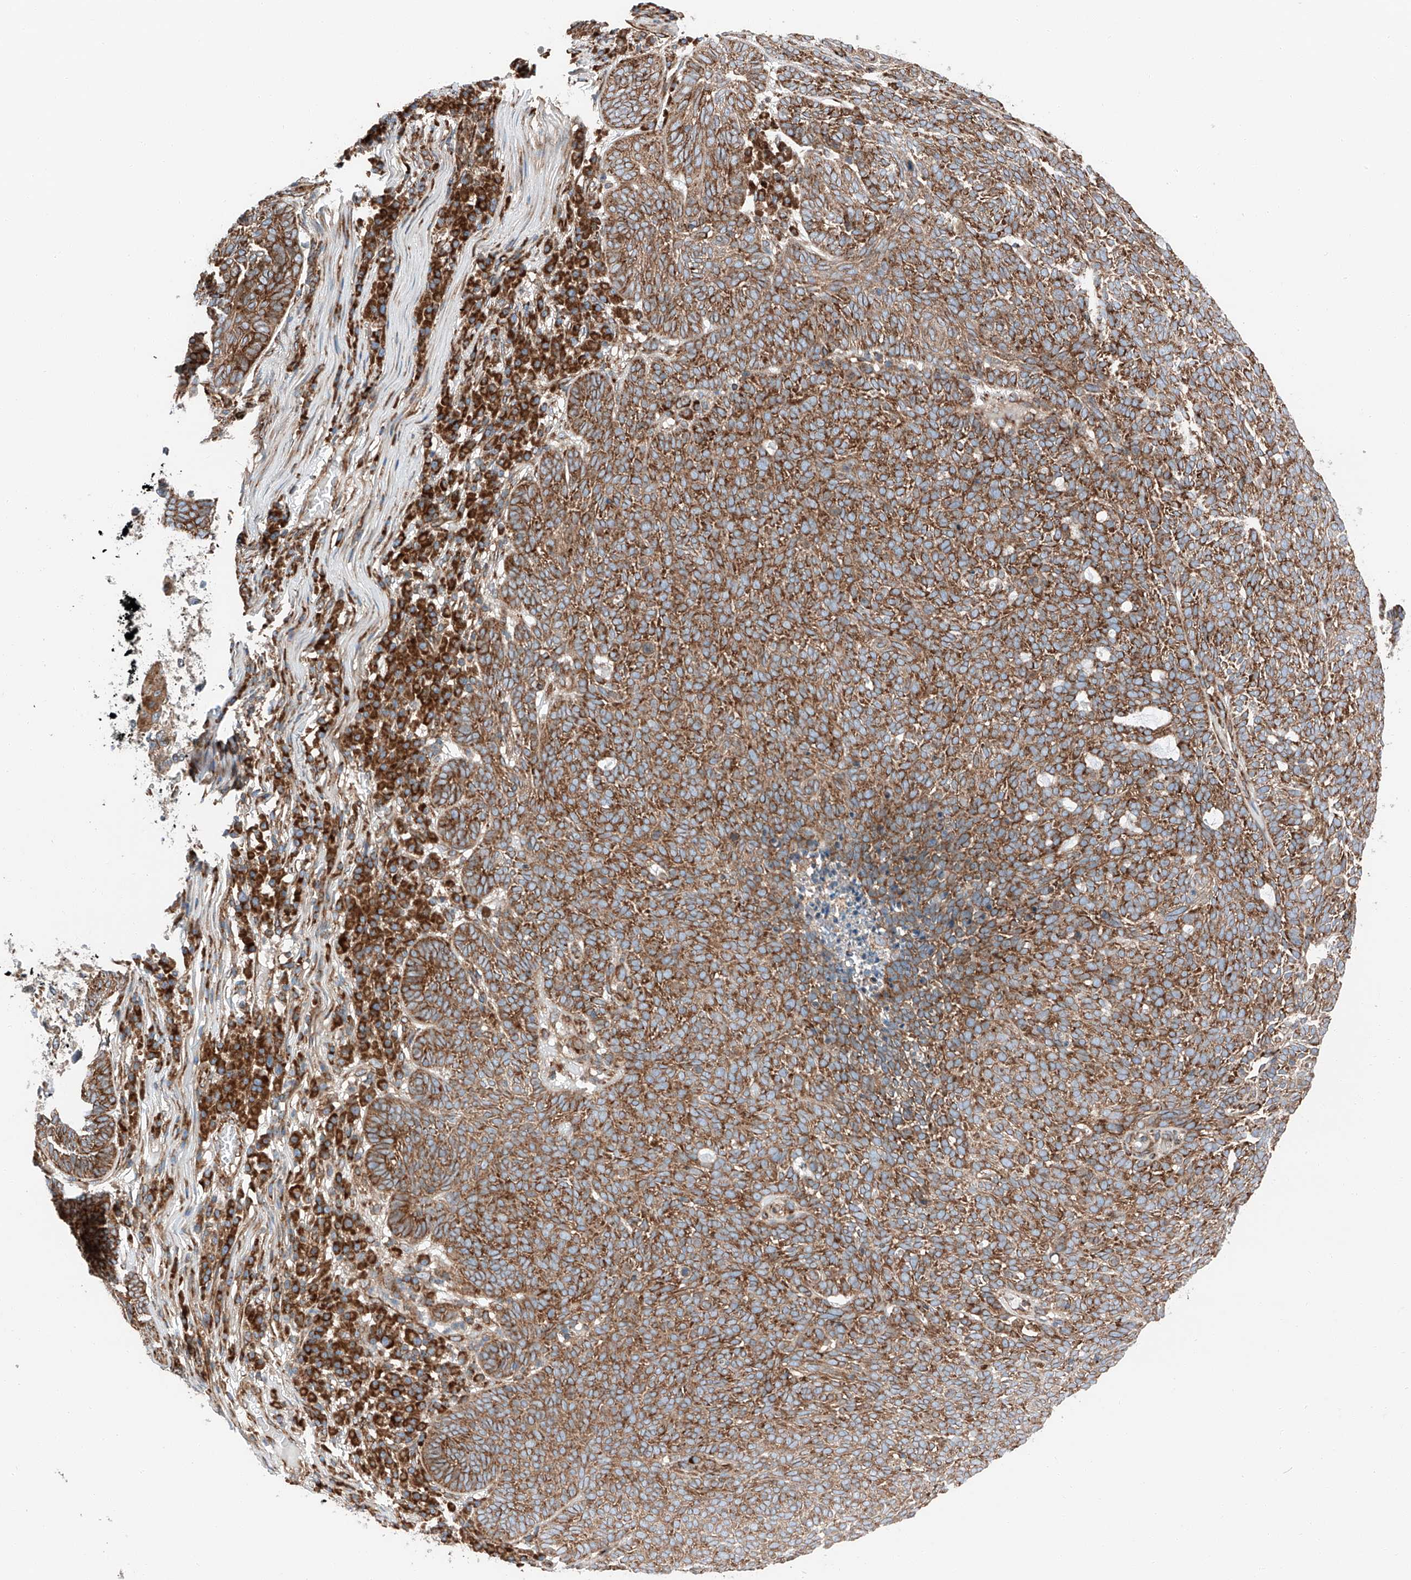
{"staining": {"intensity": "moderate", "quantity": ">75%", "location": "cytoplasmic/membranous"}, "tissue": "skin cancer", "cell_type": "Tumor cells", "image_type": "cancer", "snomed": [{"axis": "morphology", "description": "Squamous cell carcinoma, NOS"}, {"axis": "topography", "description": "Skin"}], "caption": "This photomicrograph exhibits skin cancer (squamous cell carcinoma) stained with immunohistochemistry (IHC) to label a protein in brown. The cytoplasmic/membranous of tumor cells show moderate positivity for the protein. Nuclei are counter-stained blue.", "gene": "ZC3H15", "patient": {"sex": "female", "age": 90}}